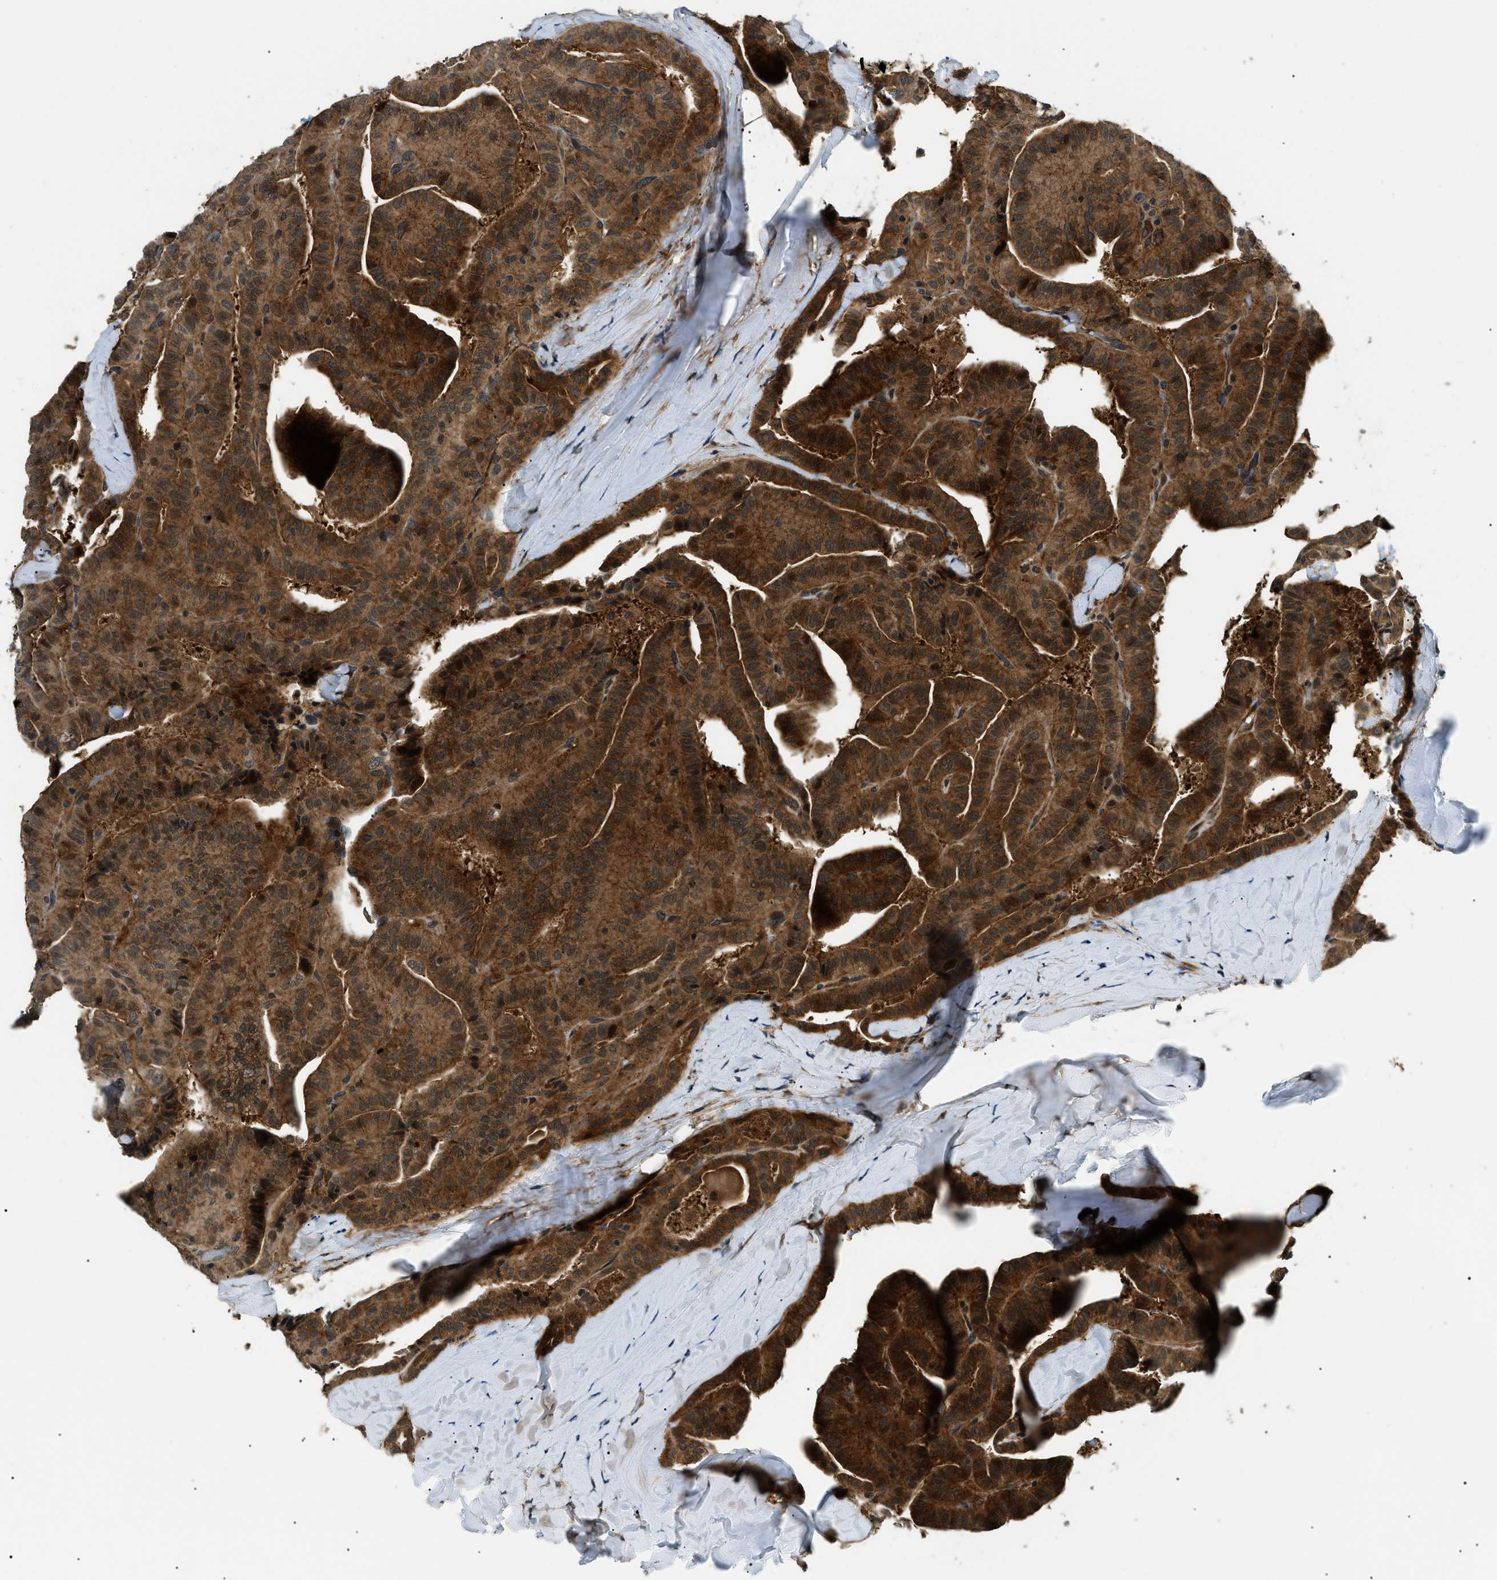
{"staining": {"intensity": "strong", "quantity": ">75%", "location": "cytoplasmic/membranous"}, "tissue": "thyroid cancer", "cell_type": "Tumor cells", "image_type": "cancer", "snomed": [{"axis": "morphology", "description": "Papillary adenocarcinoma, NOS"}, {"axis": "topography", "description": "Thyroid gland"}], "caption": "This is a micrograph of immunohistochemistry (IHC) staining of thyroid cancer (papillary adenocarcinoma), which shows strong expression in the cytoplasmic/membranous of tumor cells.", "gene": "ATP6AP1", "patient": {"sex": "male", "age": 77}}